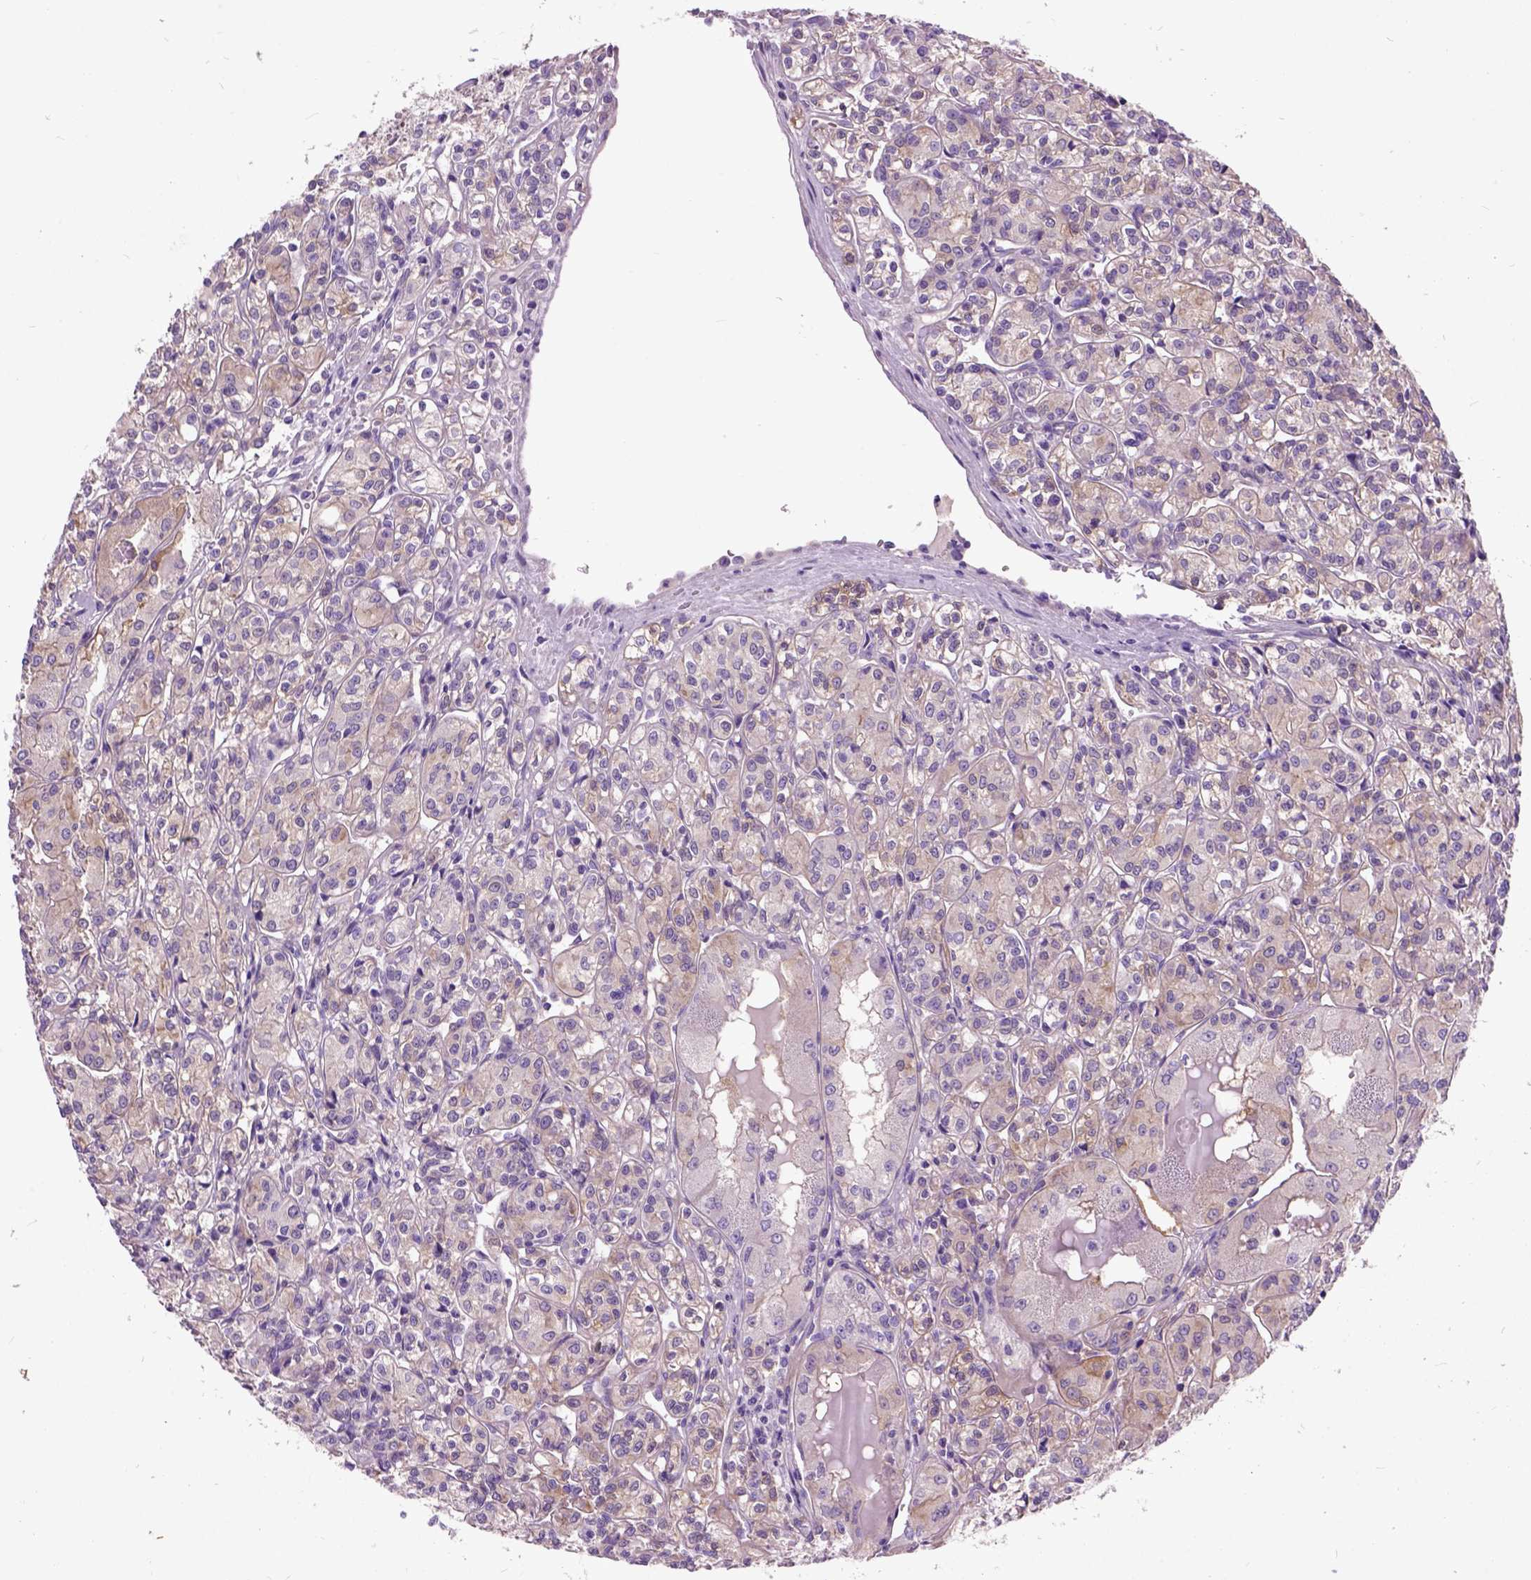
{"staining": {"intensity": "moderate", "quantity": ">75%", "location": "cytoplasmic/membranous"}, "tissue": "renal cancer", "cell_type": "Tumor cells", "image_type": "cancer", "snomed": [{"axis": "morphology", "description": "Adenocarcinoma, NOS"}, {"axis": "topography", "description": "Kidney"}], "caption": "Protein staining of renal cancer tissue exhibits moderate cytoplasmic/membranous staining in about >75% of tumor cells.", "gene": "MAPT", "patient": {"sex": "male", "age": 36}}